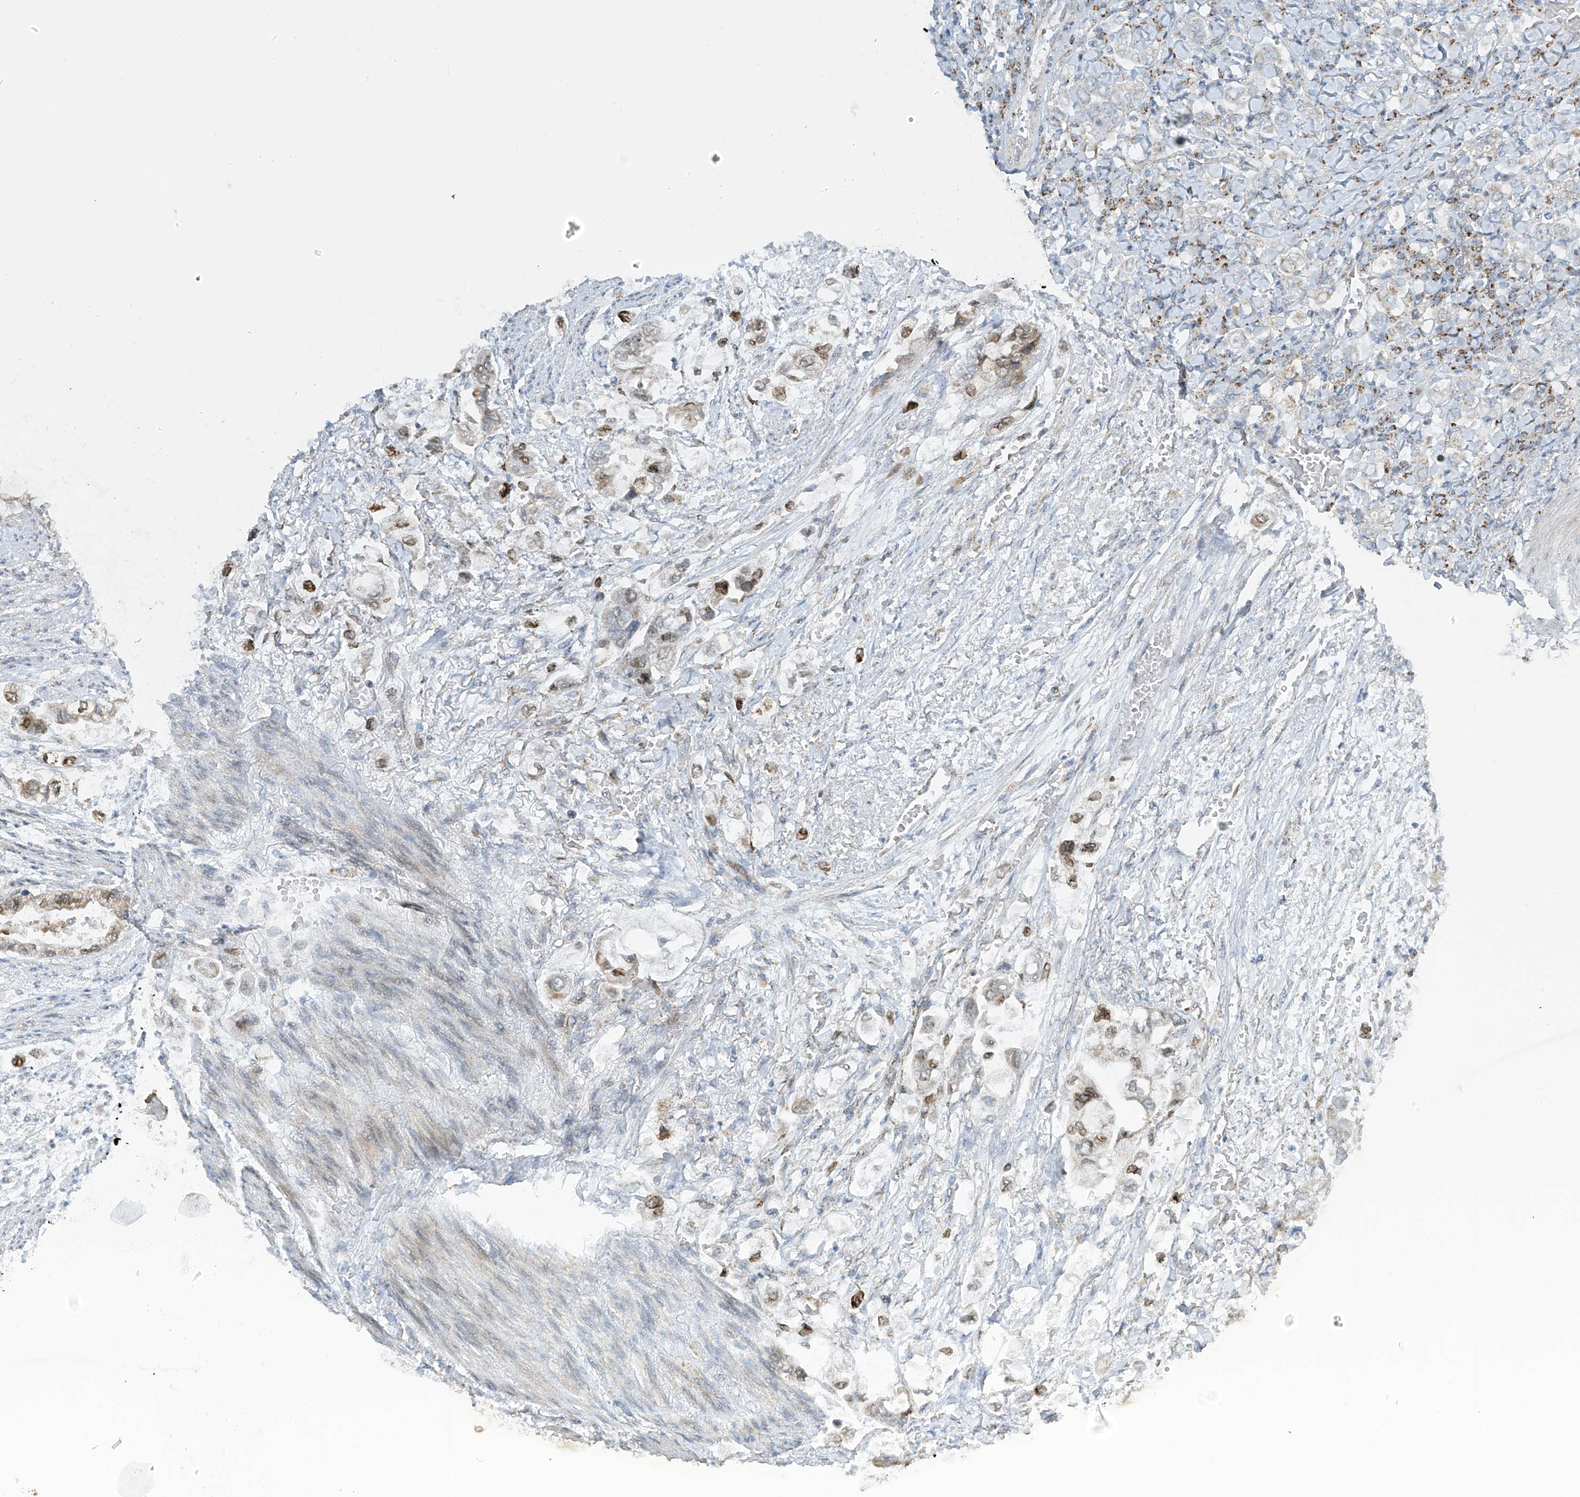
{"staining": {"intensity": "moderate", "quantity": "25%-75%", "location": "nuclear"}, "tissue": "stomach cancer", "cell_type": "Tumor cells", "image_type": "cancer", "snomed": [{"axis": "morphology", "description": "Adenocarcinoma, NOS"}, {"axis": "topography", "description": "Stomach"}], "caption": "IHC staining of adenocarcinoma (stomach), which reveals medium levels of moderate nuclear staining in approximately 25%-75% of tumor cells indicating moderate nuclear protein positivity. The staining was performed using DAB (brown) for protein detection and nuclei were counterstained in hematoxylin (blue).", "gene": "SMDT1", "patient": {"sex": "male", "age": 62}}